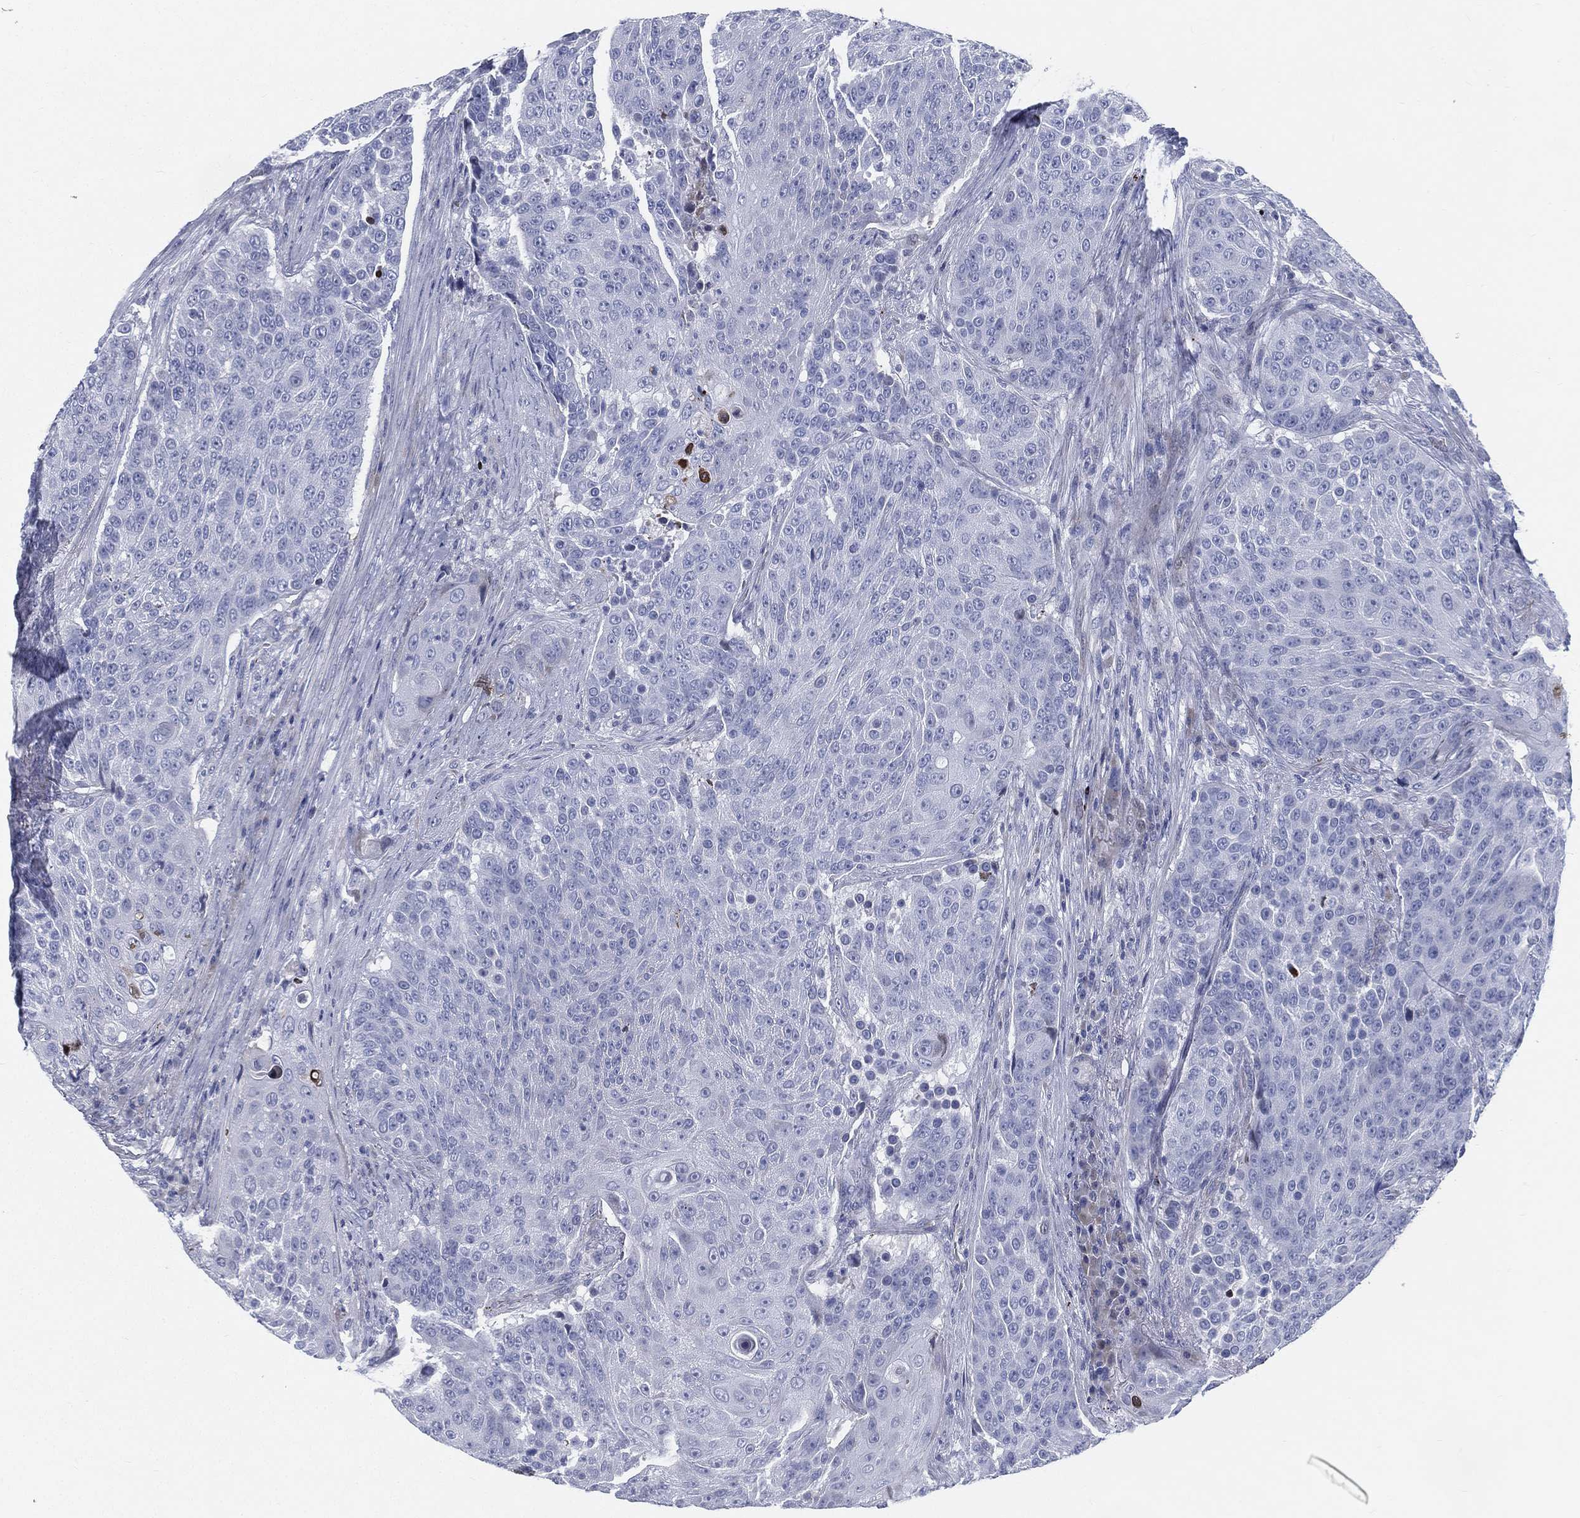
{"staining": {"intensity": "negative", "quantity": "none", "location": "none"}, "tissue": "urothelial cancer", "cell_type": "Tumor cells", "image_type": "cancer", "snomed": [{"axis": "morphology", "description": "Urothelial carcinoma, High grade"}, {"axis": "topography", "description": "Urinary bladder"}], "caption": "This histopathology image is of high-grade urothelial carcinoma stained with immunohistochemistry to label a protein in brown with the nuclei are counter-stained blue. There is no positivity in tumor cells. (DAB immunohistochemistry (IHC) with hematoxylin counter stain).", "gene": "SPPL2C", "patient": {"sex": "female", "age": 63}}